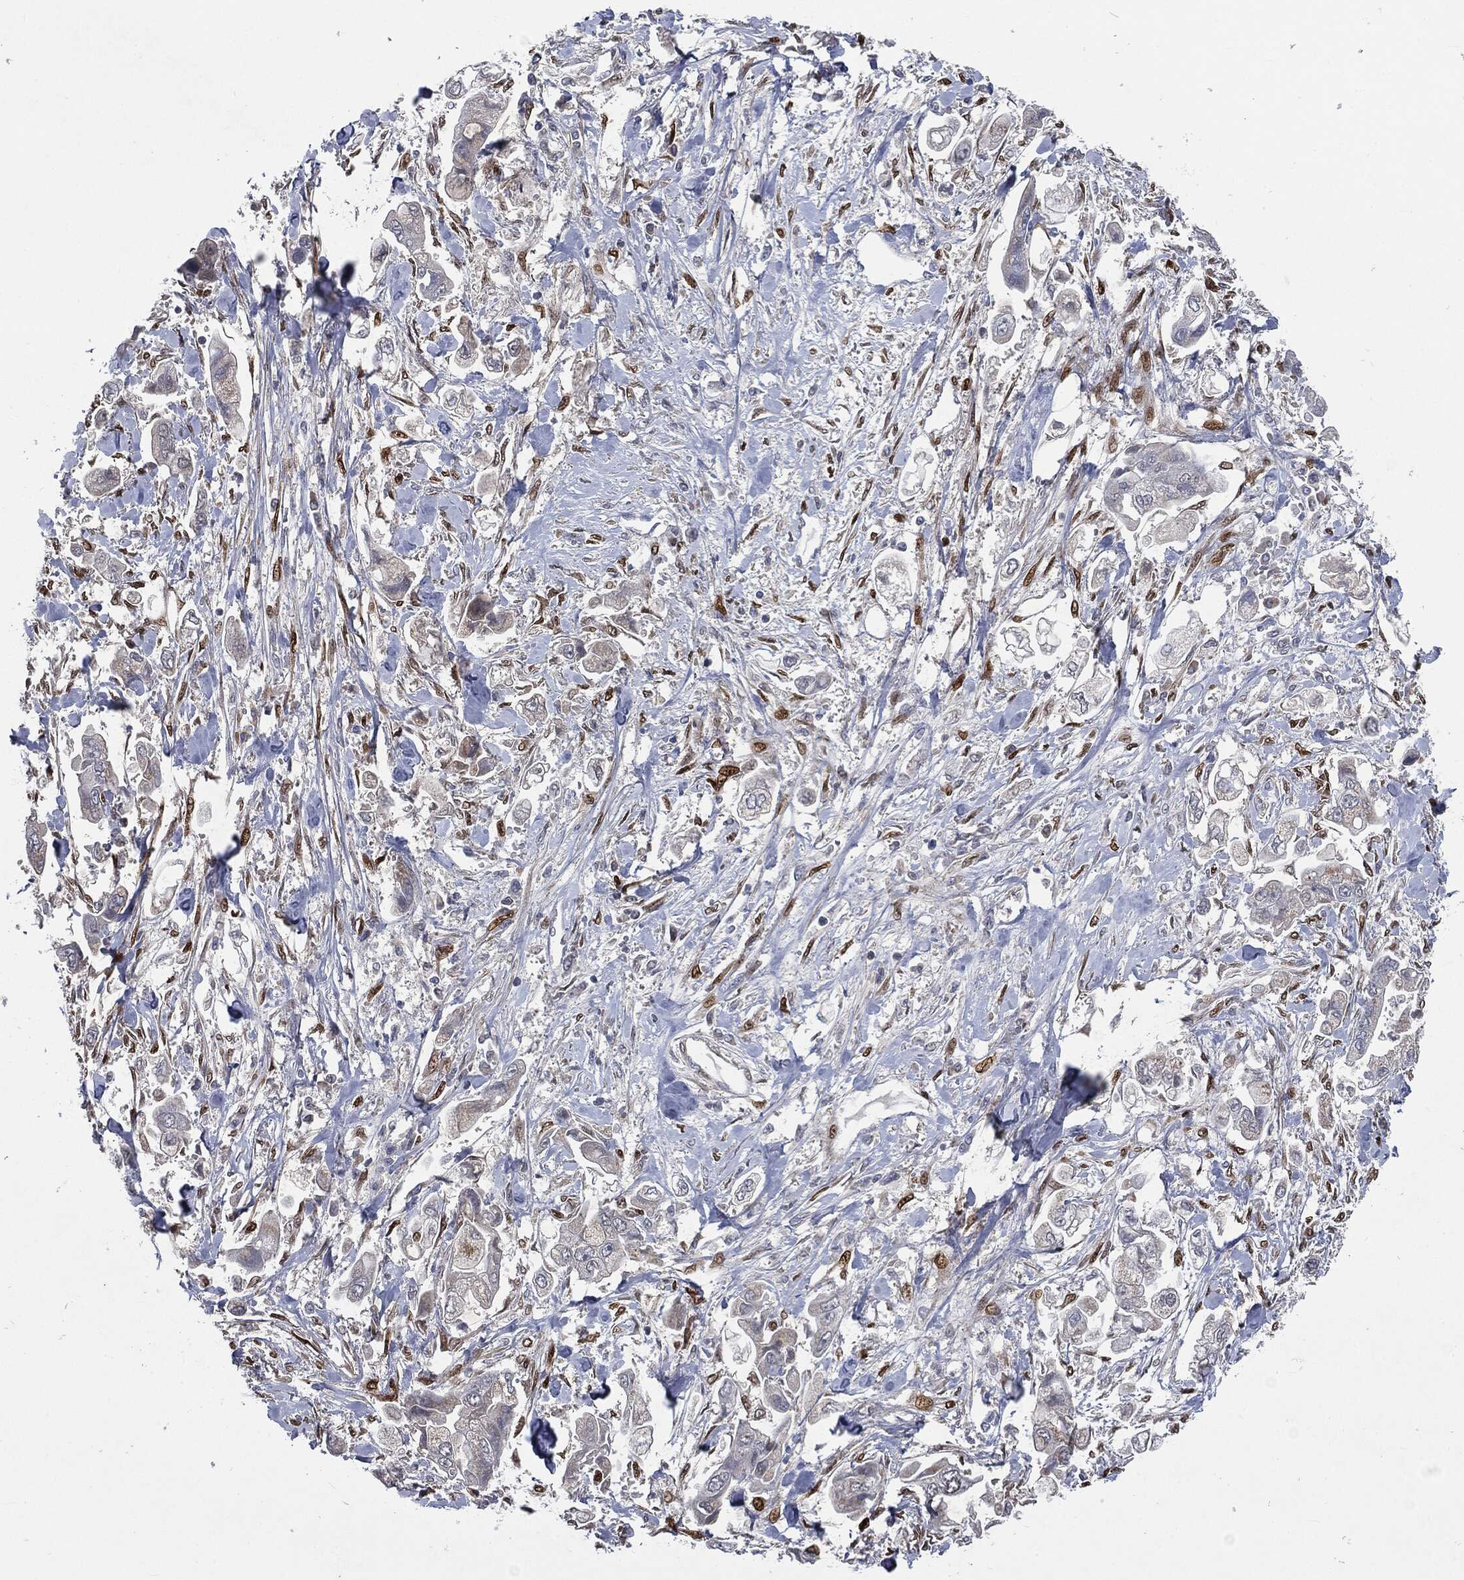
{"staining": {"intensity": "negative", "quantity": "none", "location": "none"}, "tissue": "stomach cancer", "cell_type": "Tumor cells", "image_type": "cancer", "snomed": [{"axis": "morphology", "description": "Adenocarcinoma, NOS"}, {"axis": "topography", "description": "Stomach"}], "caption": "Immunohistochemistry (IHC) of stomach cancer exhibits no expression in tumor cells.", "gene": "CASD1", "patient": {"sex": "male", "age": 62}}